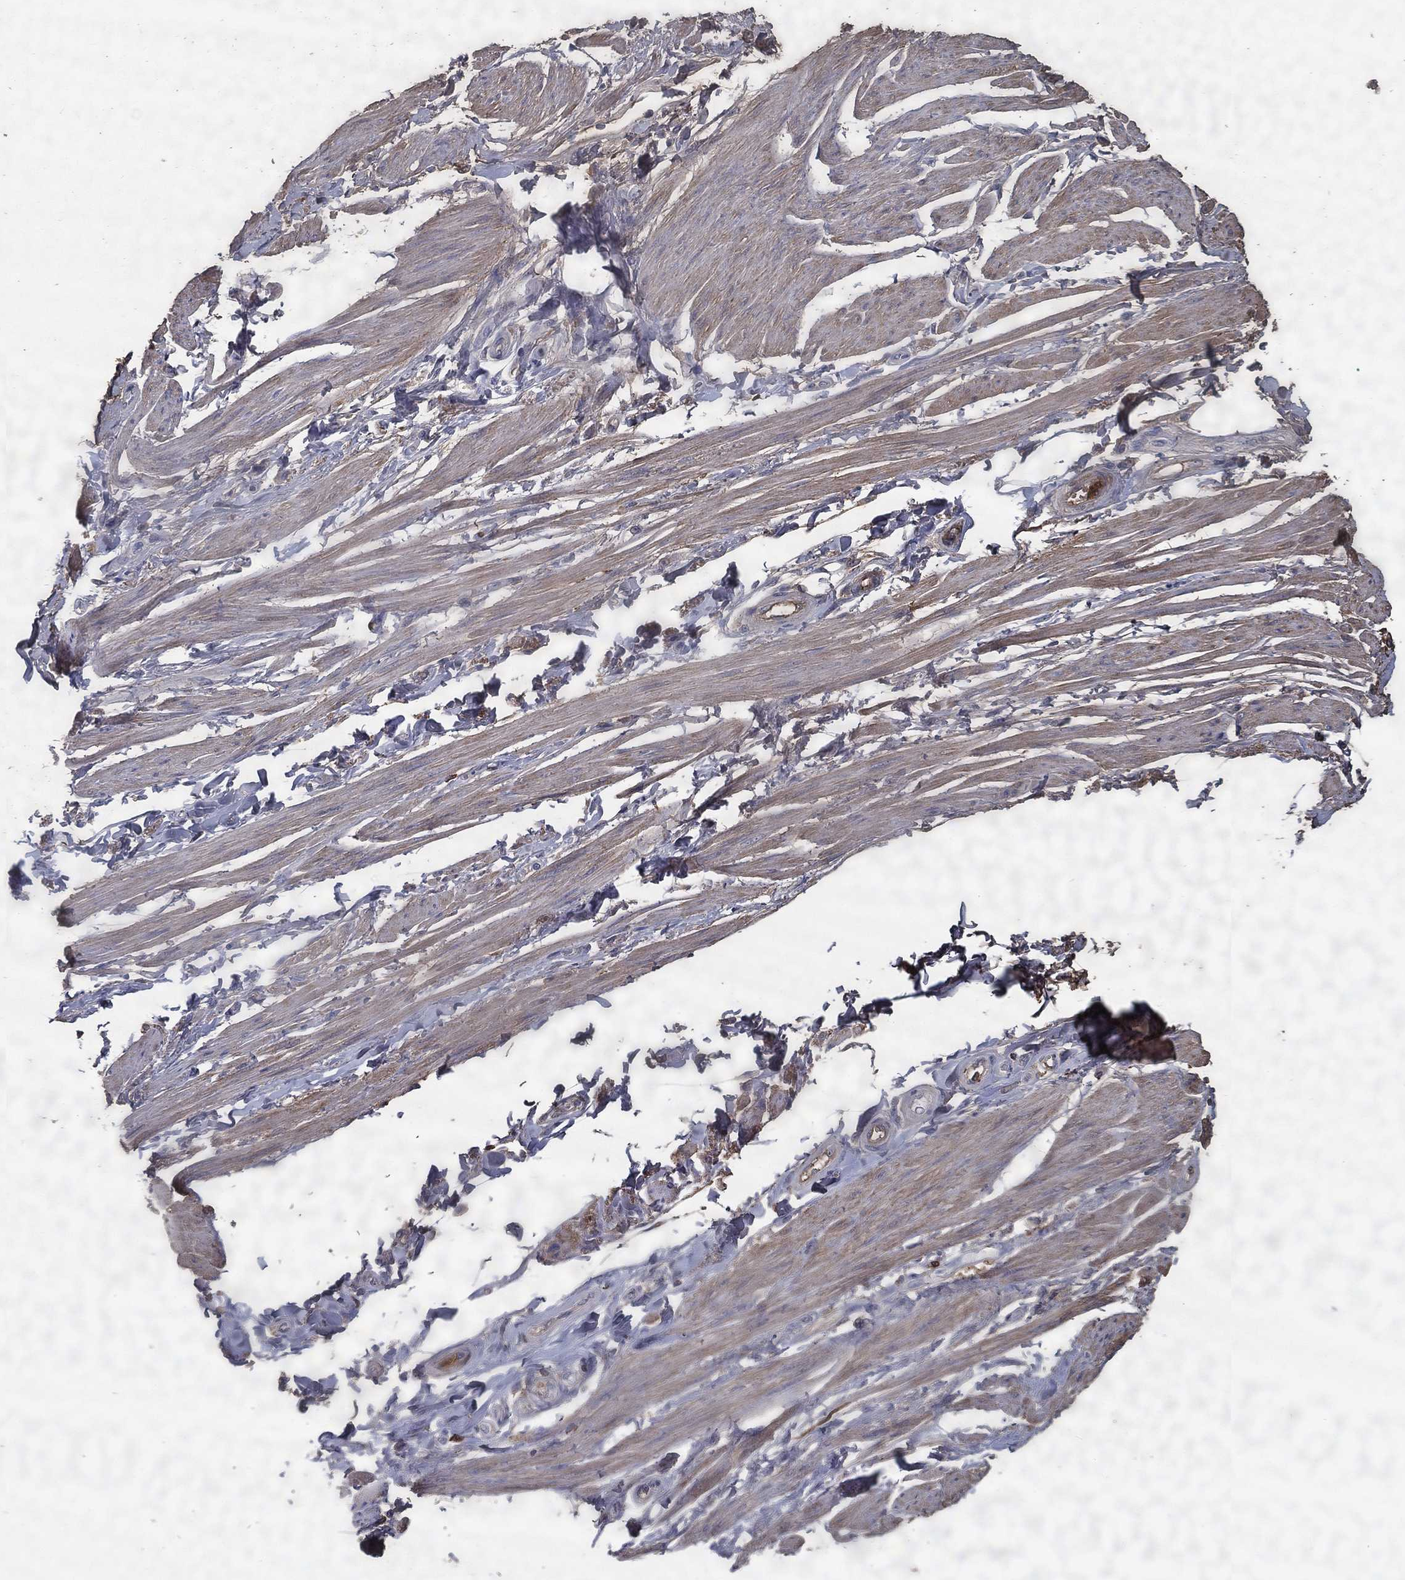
{"staining": {"intensity": "negative", "quantity": "none", "location": "none"}, "tissue": "soft tissue", "cell_type": "Fibroblasts", "image_type": "normal", "snomed": [{"axis": "morphology", "description": "Normal tissue, NOS"}, {"axis": "topography", "description": "Skeletal muscle"}, {"axis": "topography", "description": "Anal"}, {"axis": "topography", "description": "Peripheral nerve tissue"}], "caption": "IHC of benign human soft tissue exhibits no expression in fibroblasts. The staining is performed using DAB brown chromogen with nuclei counter-stained in using hematoxylin.", "gene": "EFNA1", "patient": {"sex": "male", "age": 53}}